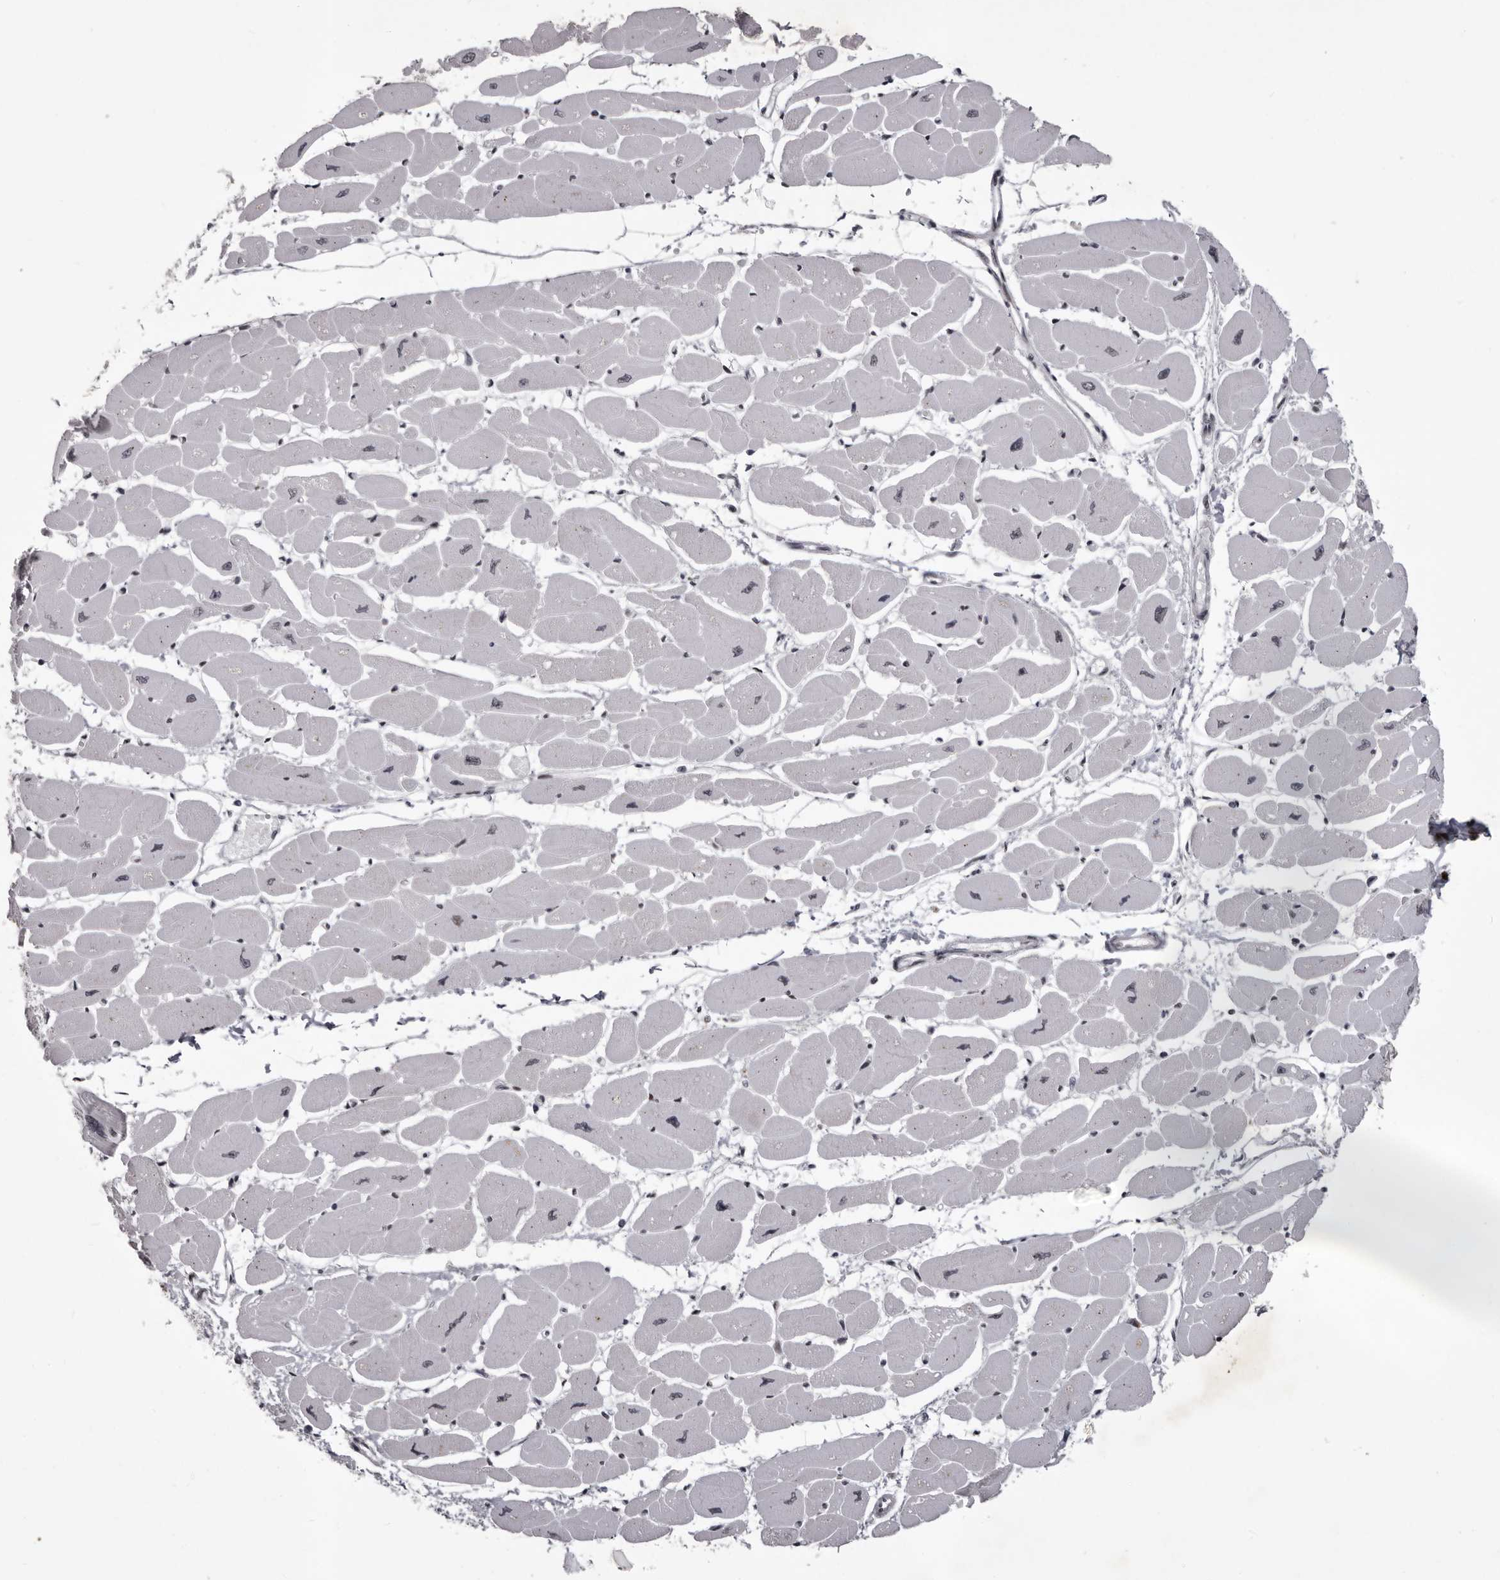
{"staining": {"intensity": "moderate", "quantity": "25%-75%", "location": "nuclear"}, "tissue": "heart muscle", "cell_type": "Cardiomyocytes", "image_type": "normal", "snomed": [{"axis": "morphology", "description": "Normal tissue, NOS"}, {"axis": "topography", "description": "Heart"}], "caption": "A medium amount of moderate nuclear expression is identified in approximately 25%-75% of cardiomyocytes in normal heart muscle.", "gene": "NUMA1", "patient": {"sex": "female", "age": 54}}